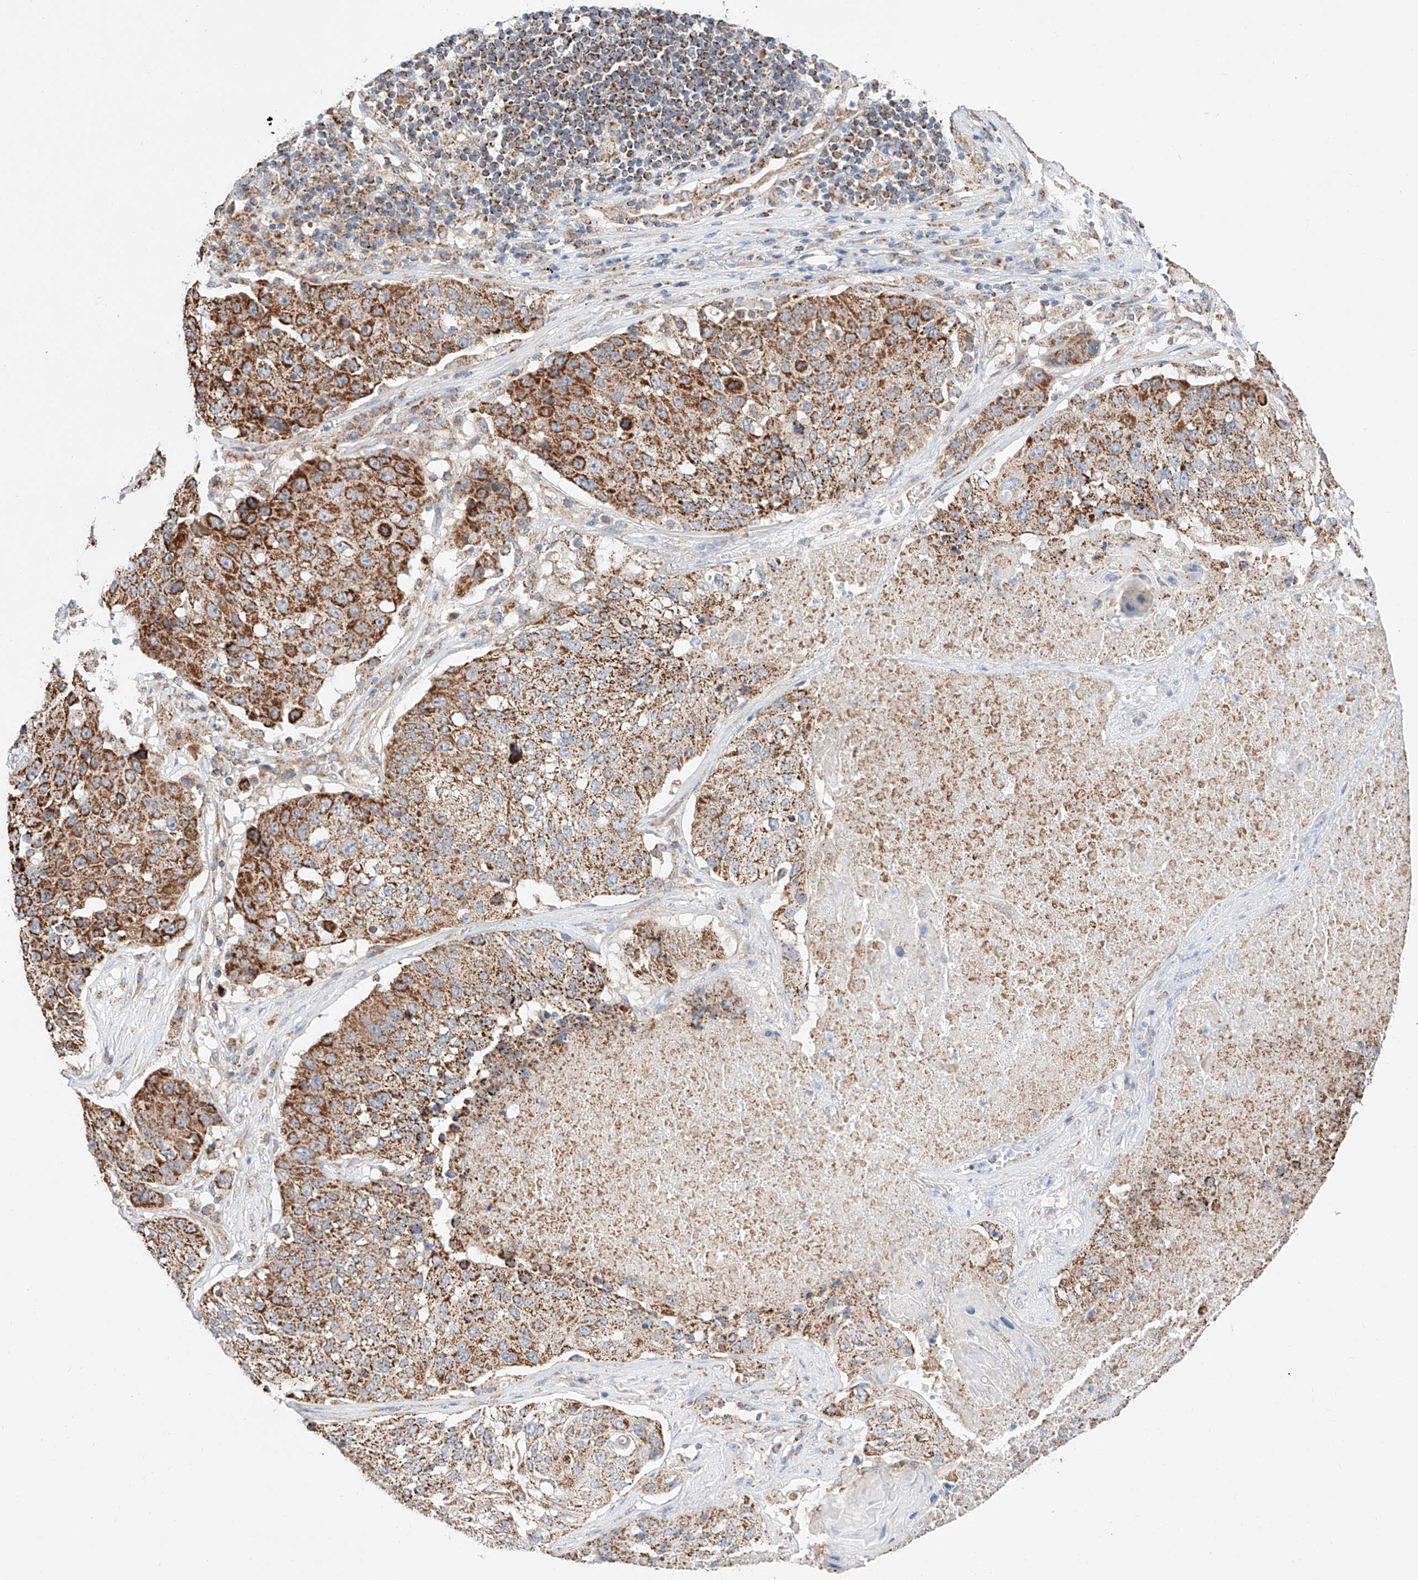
{"staining": {"intensity": "strong", "quantity": ">75%", "location": "cytoplasmic/membranous"}, "tissue": "lung cancer", "cell_type": "Tumor cells", "image_type": "cancer", "snomed": [{"axis": "morphology", "description": "Squamous cell carcinoma, NOS"}, {"axis": "topography", "description": "Lung"}], "caption": "Human lung squamous cell carcinoma stained with a brown dye demonstrates strong cytoplasmic/membranous positive positivity in approximately >75% of tumor cells.", "gene": "KTI12", "patient": {"sex": "male", "age": 61}}